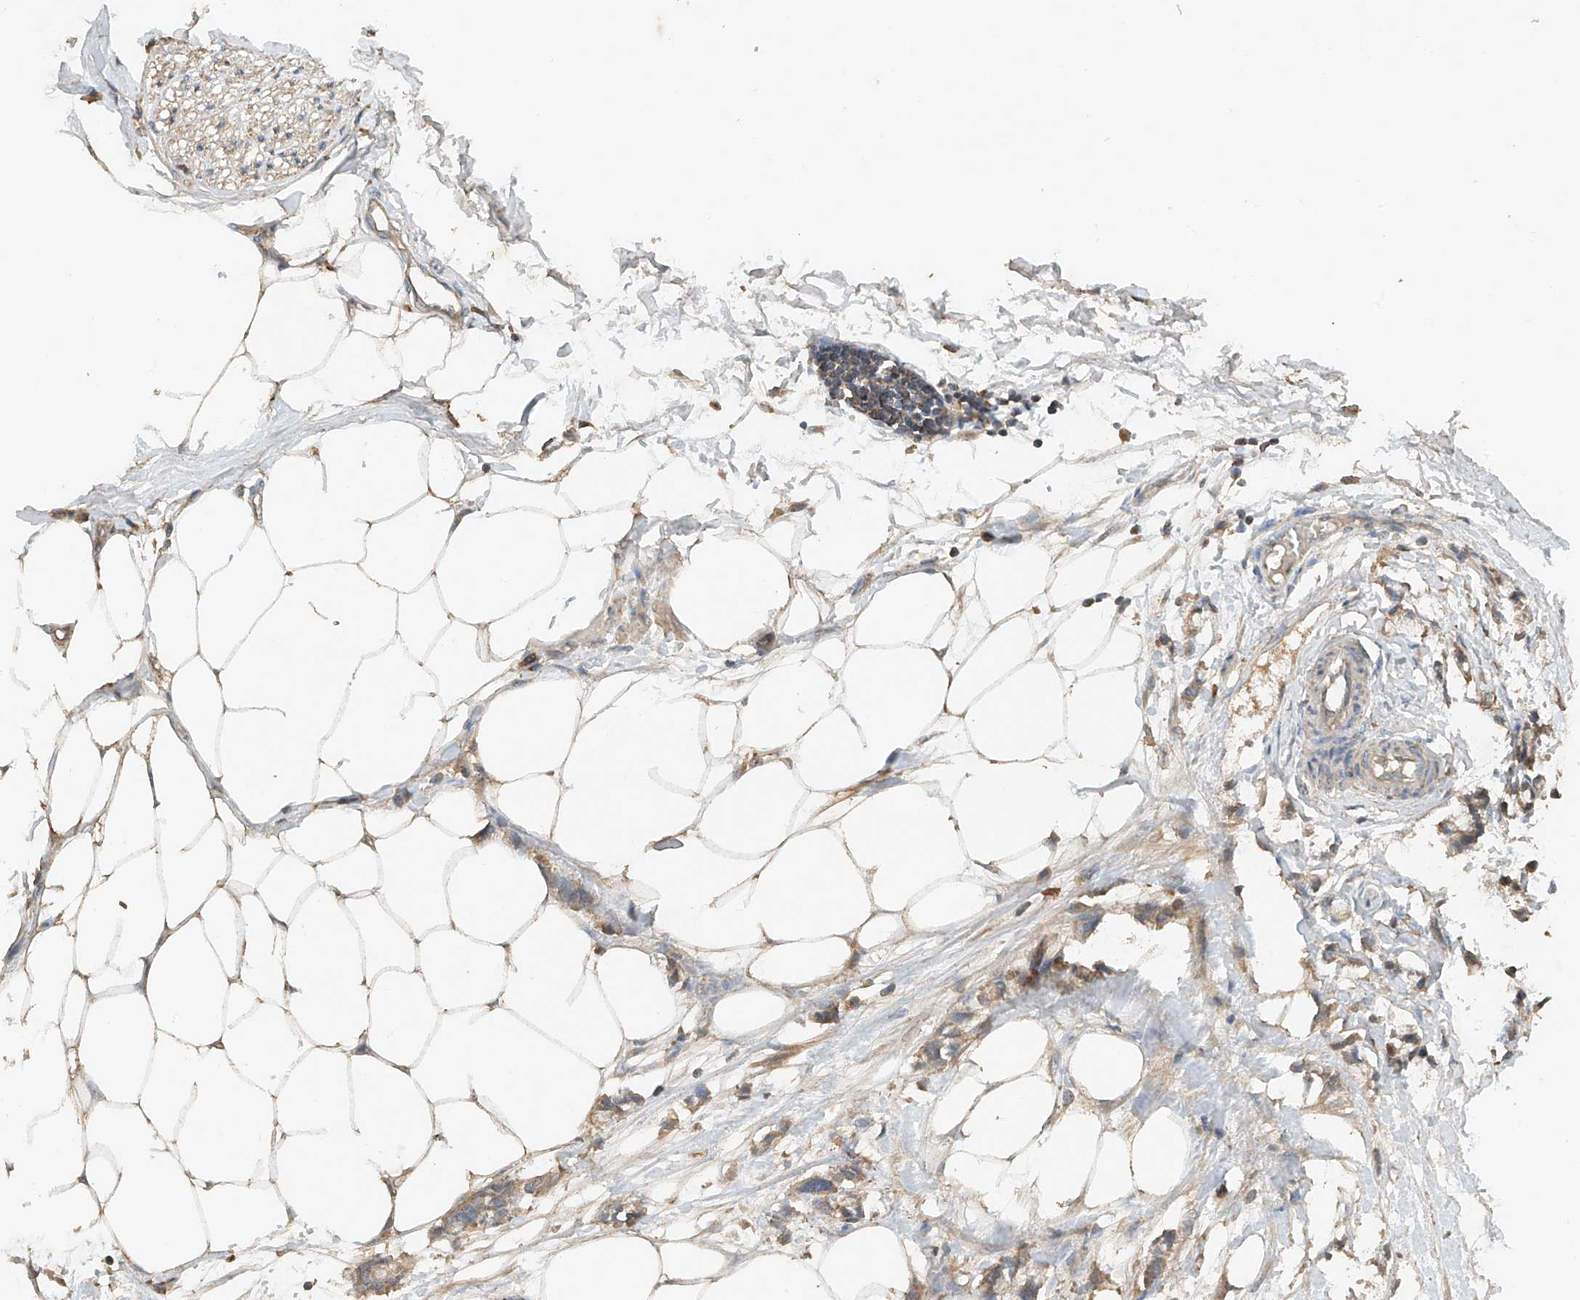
{"staining": {"intensity": "negative", "quantity": "none", "location": "none"}, "tissue": "adipose tissue", "cell_type": "Adipocytes", "image_type": "normal", "snomed": [{"axis": "morphology", "description": "Normal tissue, NOS"}, {"axis": "morphology", "description": "Adenocarcinoma, NOS"}, {"axis": "topography", "description": "Colon"}, {"axis": "topography", "description": "Peripheral nerve tissue"}], "caption": "Immunohistochemical staining of unremarkable adipose tissue shows no significant expression in adipocytes. Nuclei are stained in blue.", "gene": "GNB1L", "patient": {"sex": "male", "age": 14}}